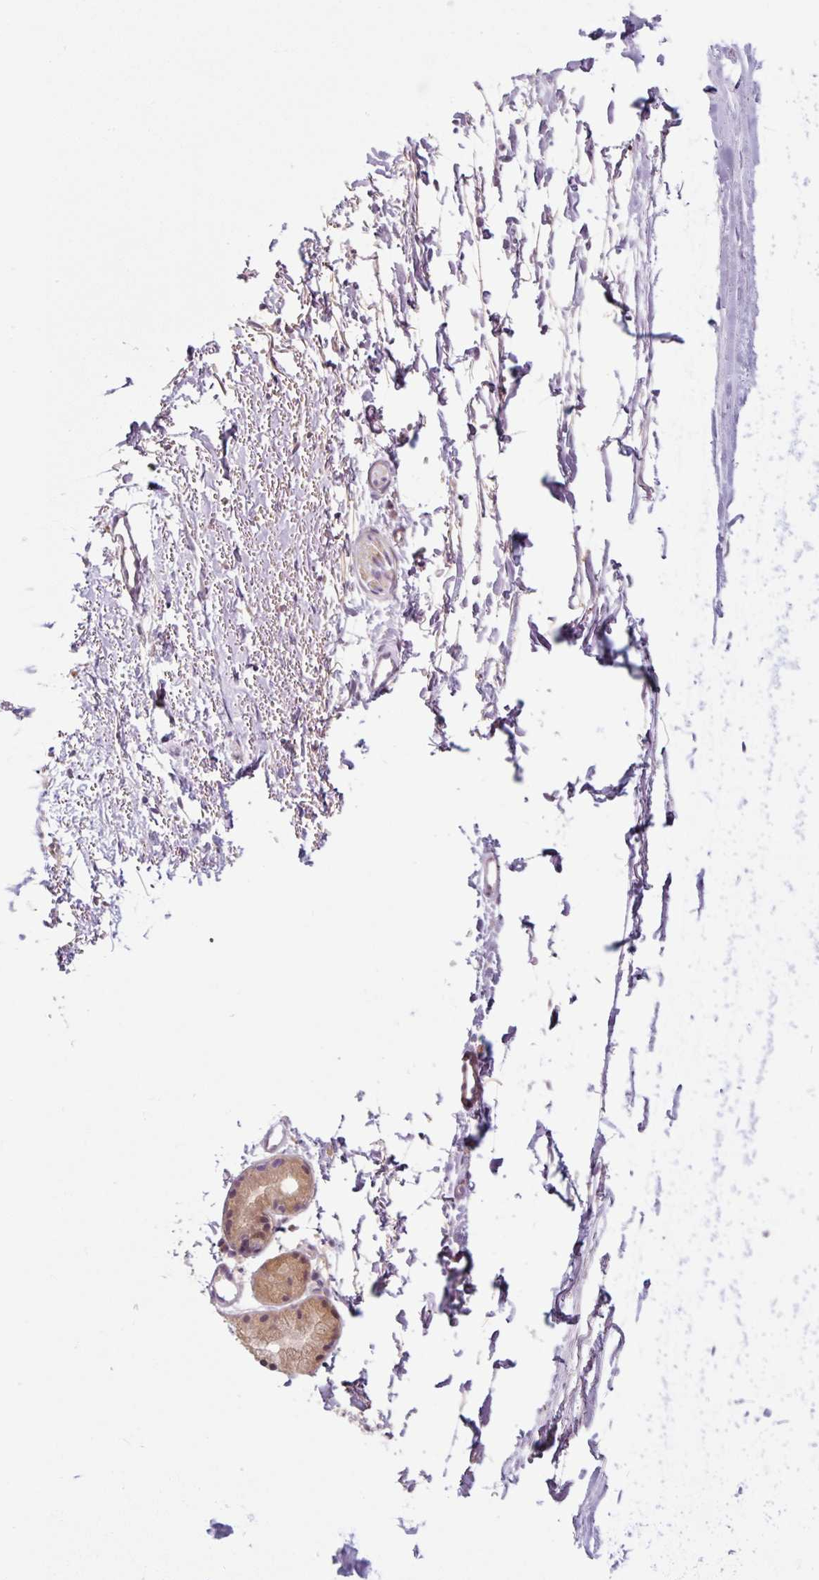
{"staining": {"intensity": "negative", "quantity": "none", "location": "none"}, "tissue": "adipose tissue", "cell_type": "Adipocytes", "image_type": "normal", "snomed": [{"axis": "morphology", "description": "Normal tissue, NOS"}, {"axis": "topography", "description": "Cartilage tissue"}, {"axis": "topography", "description": "Nasopharynx"}], "caption": "IHC image of benign adipose tissue stained for a protein (brown), which exhibits no staining in adipocytes.", "gene": "PRKAA2", "patient": {"sex": "male", "age": 56}}